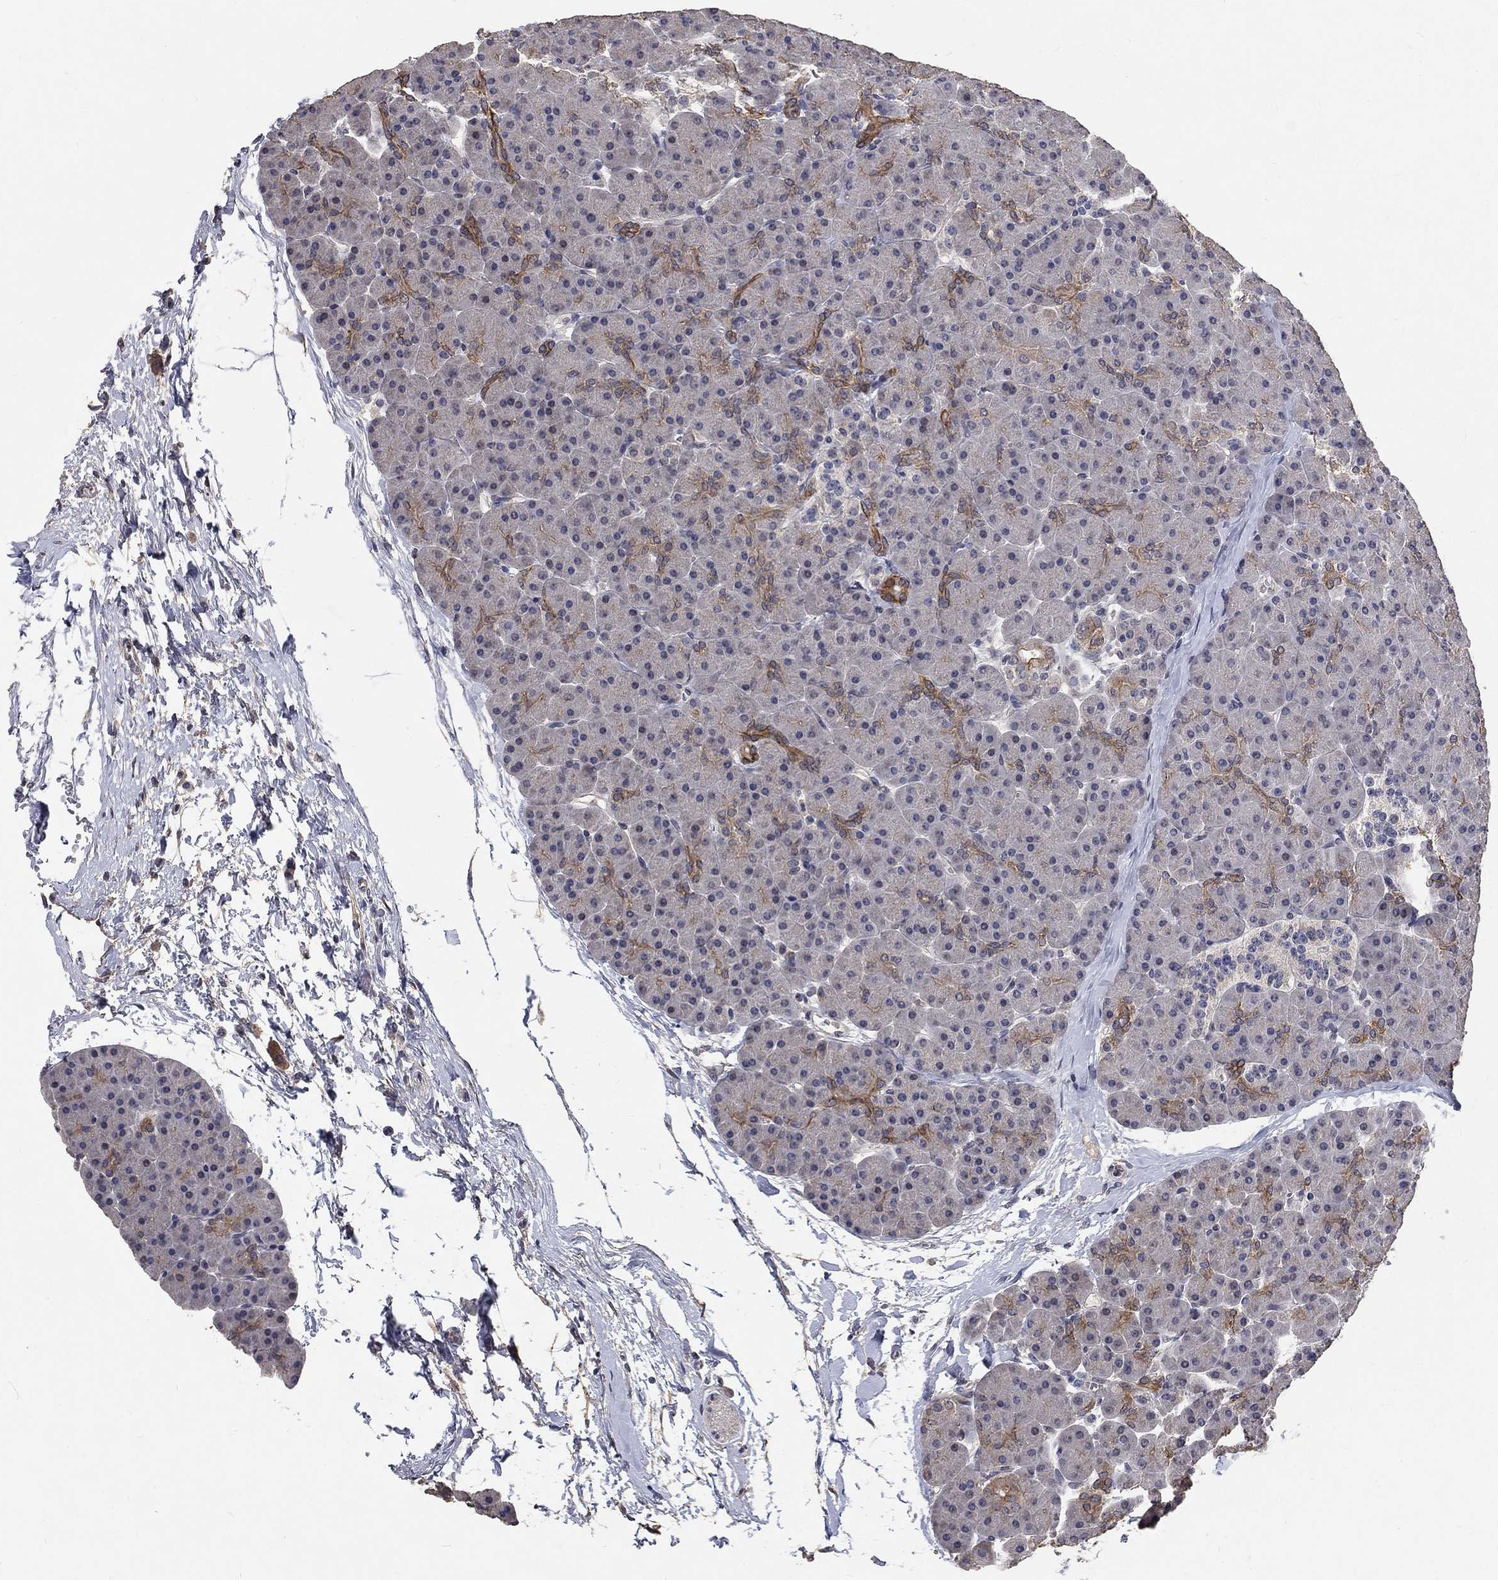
{"staining": {"intensity": "strong", "quantity": "<25%", "location": "cytoplasmic/membranous"}, "tissue": "pancreas", "cell_type": "Exocrine glandular cells", "image_type": "normal", "snomed": [{"axis": "morphology", "description": "Normal tissue, NOS"}, {"axis": "topography", "description": "Pancreas"}], "caption": "Immunohistochemistry (IHC) histopathology image of benign pancreas: pancreas stained using immunohistochemistry shows medium levels of strong protein expression localized specifically in the cytoplasmic/membranous of exocrine glandular cells, appearing as a cytoplasmic/membranous brown color.", "gene": "CHST5", "patient": {"sex": "female", "age": 44}}